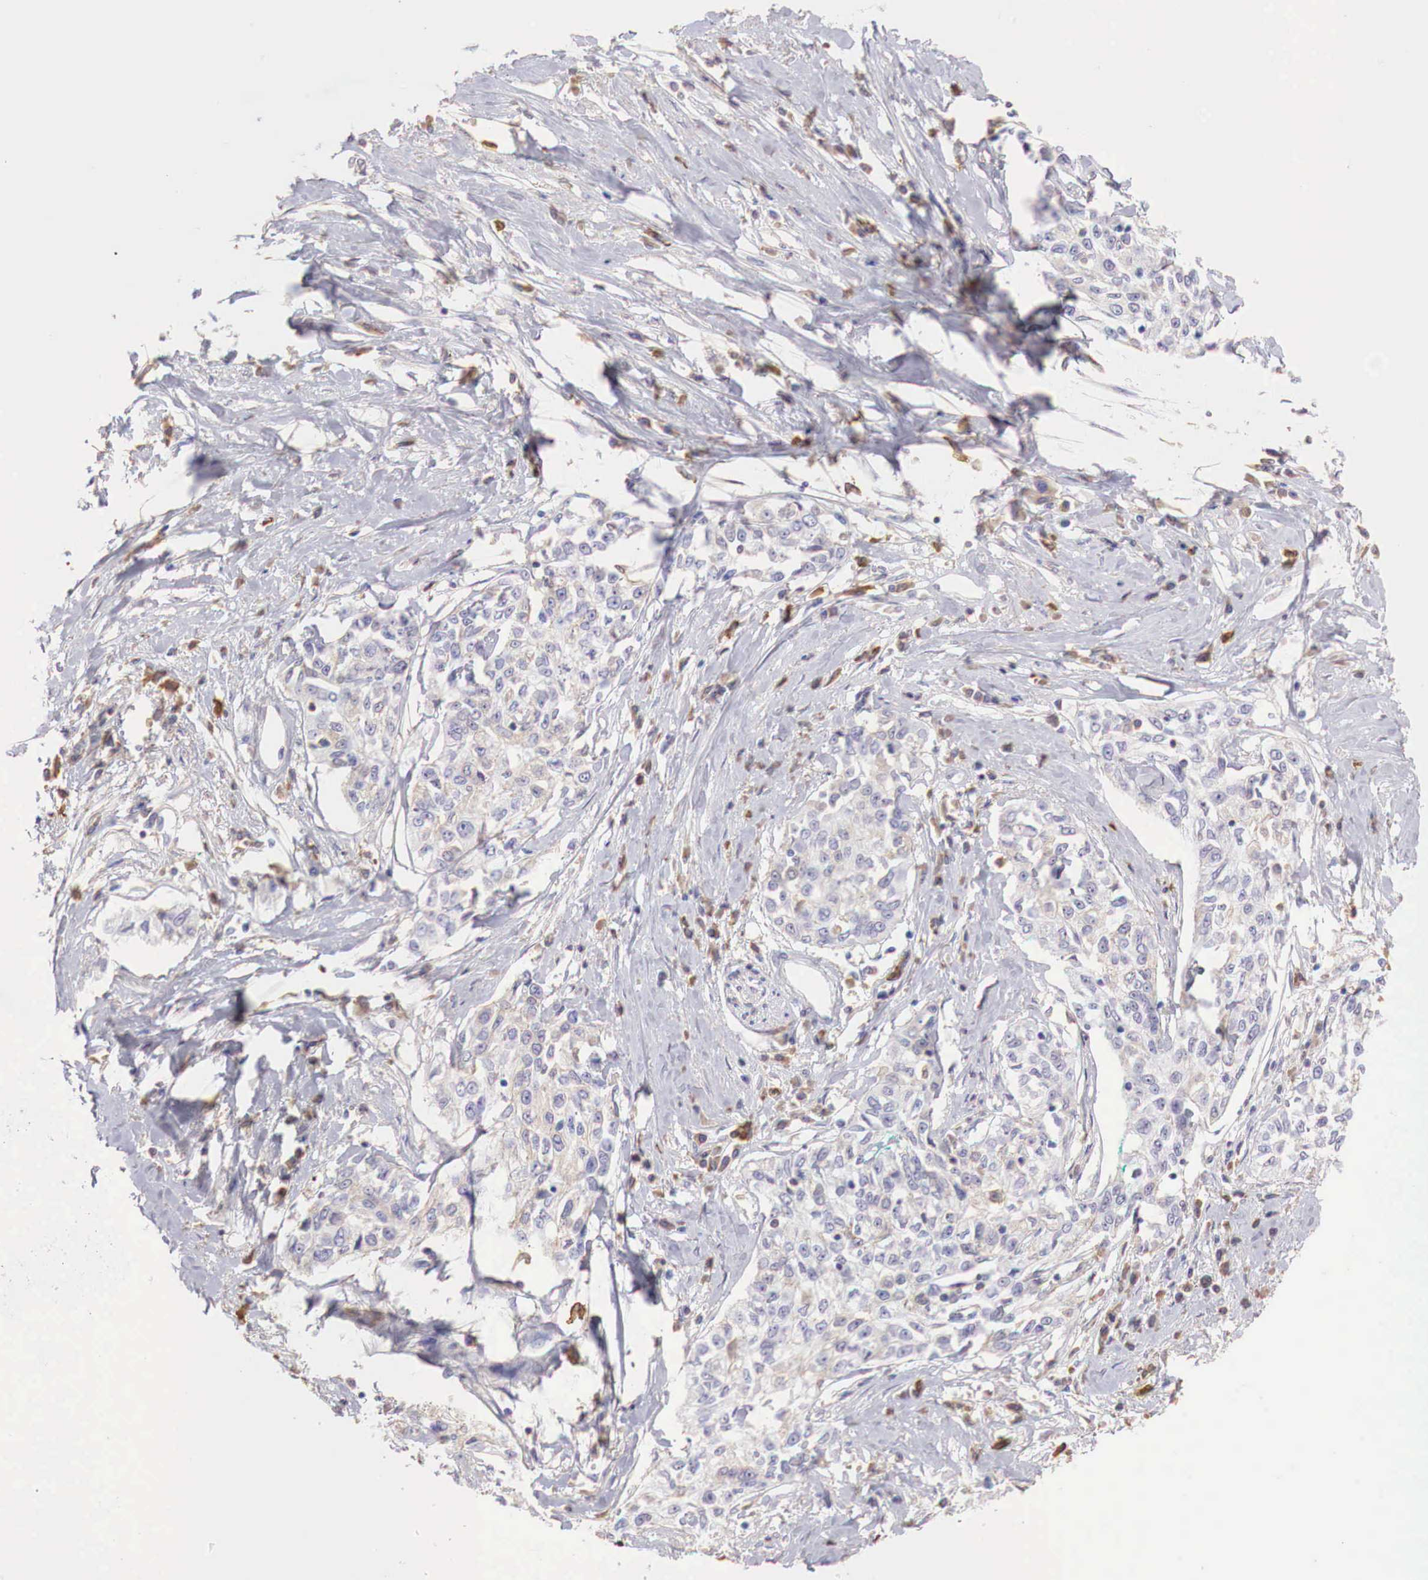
{"staining": {"intensity": "weak", "quantity": "<25%", "location": "cytoplasmic/membranous"}, "tissue": "cervical cancer", "cell_type": "Tumor cells", "image_type": "cancer", "snomed": [{"axis": "morphology", "description": "Squamous cell carcinoma, NOS"}, {"axis": "topography", "description": "Cervix"}], "caption": "Micrograph shows no protein expression in tumor cells of cervical cancer (squamous cell carcinoma) tissue.", "gene": "XPNPEP2", "patient": {"sex": "female", "age": 57}}